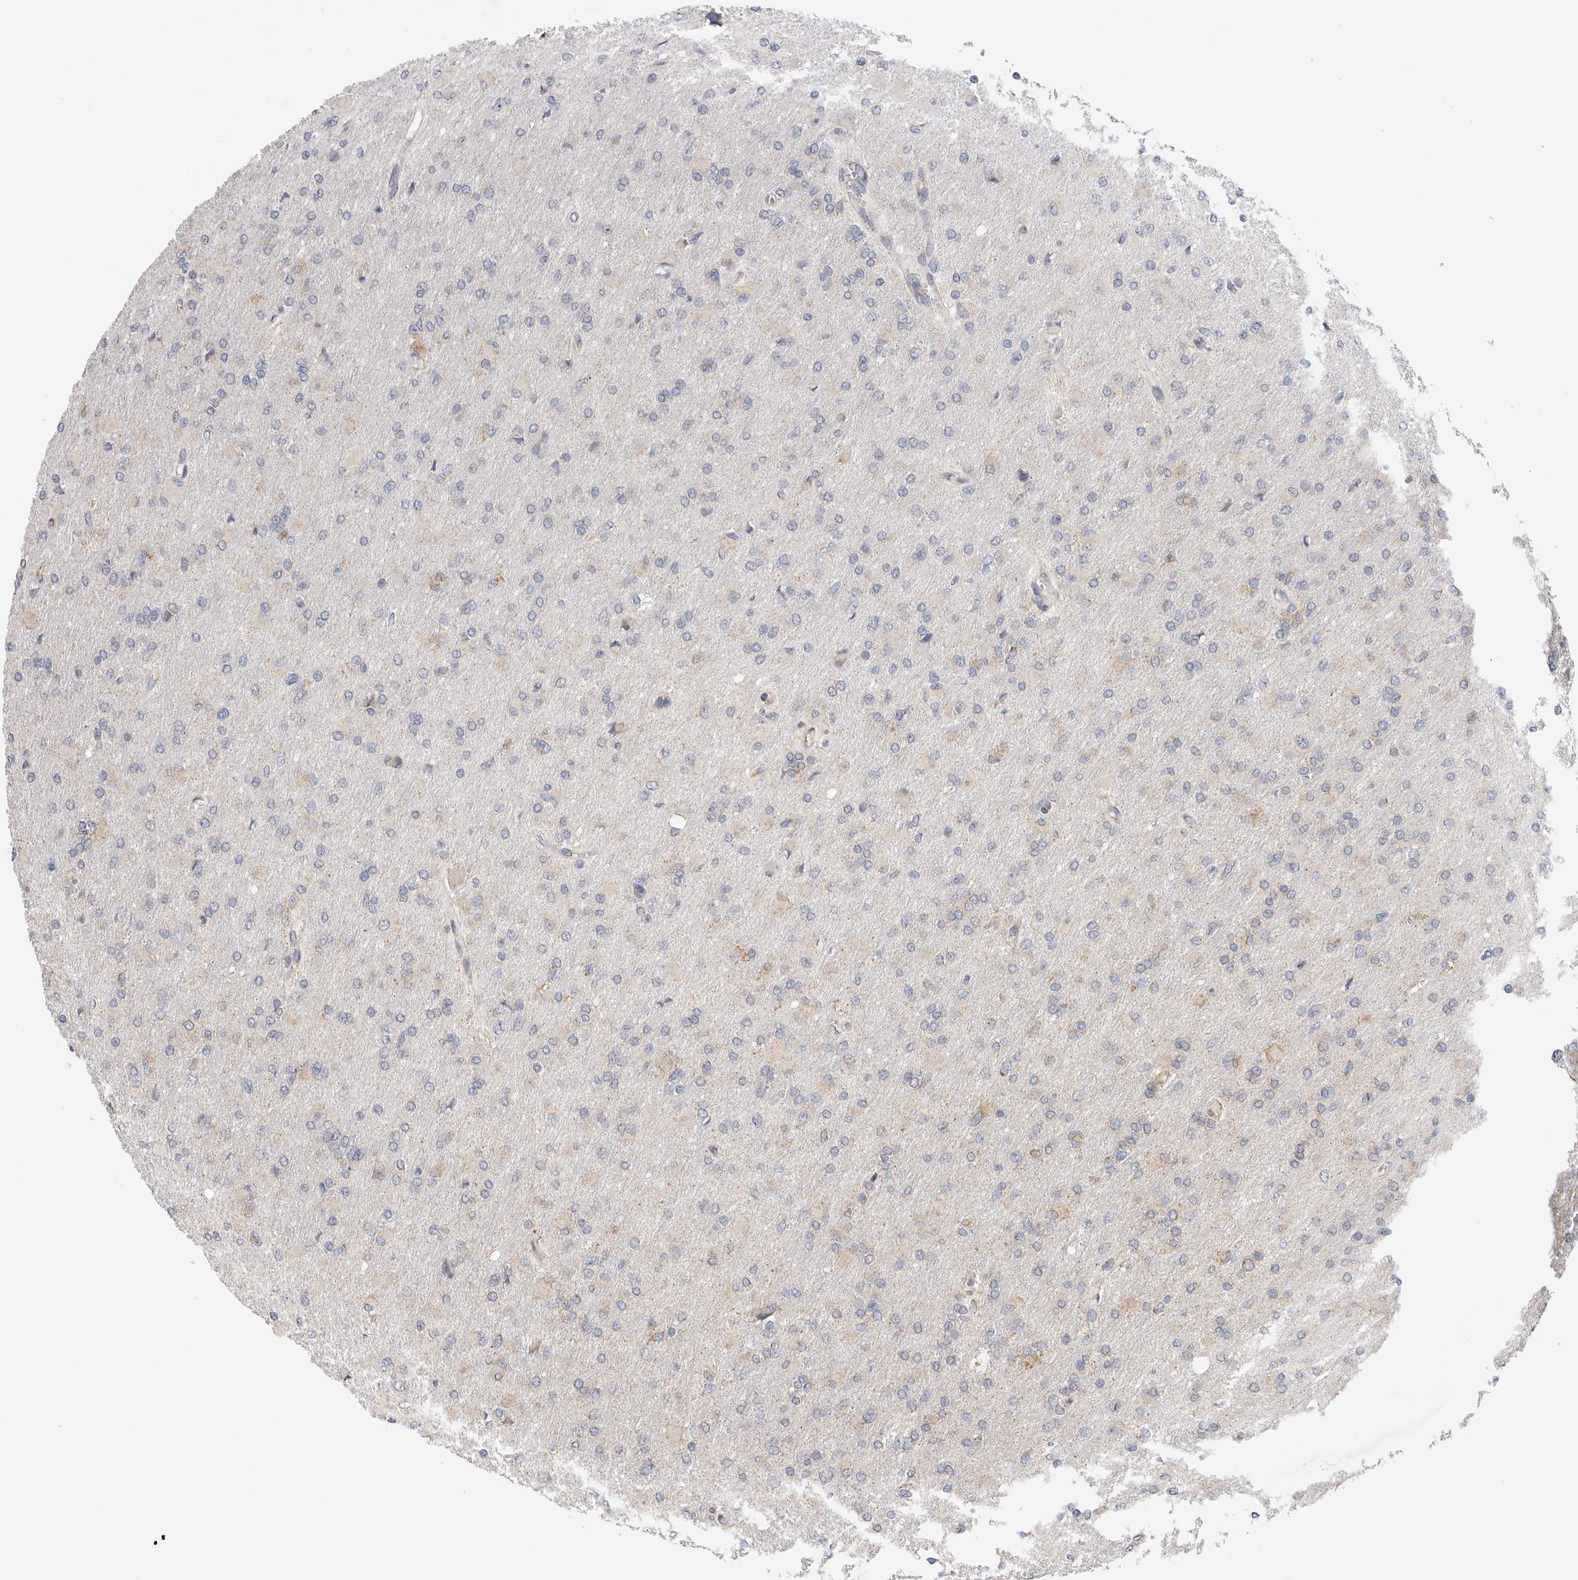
{"staining": {"intensity": "negative", "quantity": "none", "location": "none"}, "tissue": "glioma", "cell_type": "Tumor cells", "image_type": "cancer", "snomed": [{"axis": "morphology", "description": "Glioma, malignant, High grade"}, {"axis": "topography", "description": "Cerebral cortex"}], "caption": "High magnification brightfield microscopy of malignant glioma (high-grade) stained with DAB (brown) and counterstained with hematoxylin (blue): tumor cells show no significant staining.", "gene": "IARS2", "patient": {"sex": "female", "age": 36}}